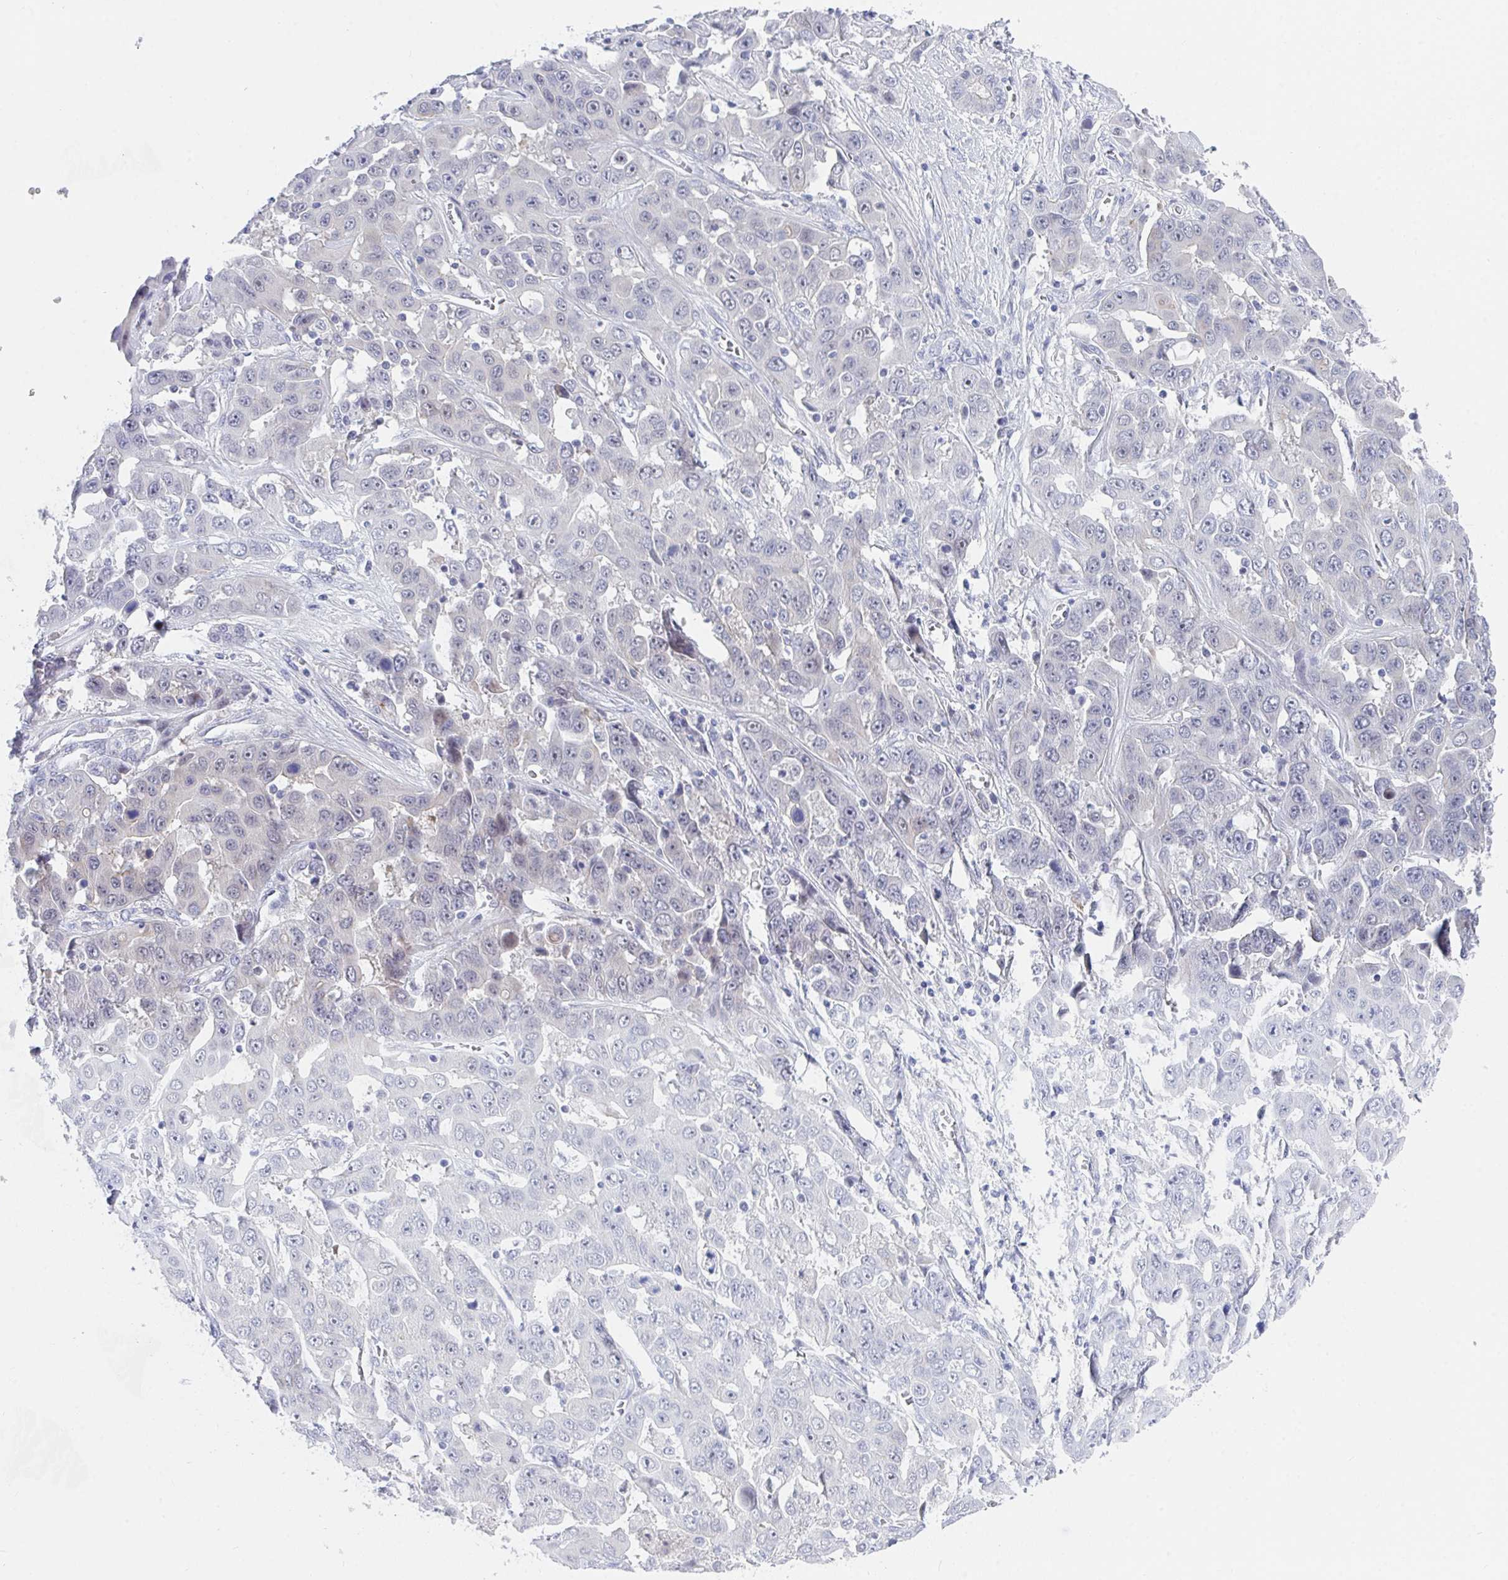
{"staining": {"intensity": "negative", "quantity": "none", "location": "none"}, "tissue": "liver cancer", "cell_type": "Tumor cells", "image_type": "cancer", "snomed": [{"axis": "morphology", "description": "Cholangiocarcinoma"}, {"axis": "topography", "description": "Liver"}], "caption": "IHC of human liver cholangiocarcinoma exhibits no expression in tumor cells.", "gene": "DAOA", "patient": {"sex": "female", "age": 52}}